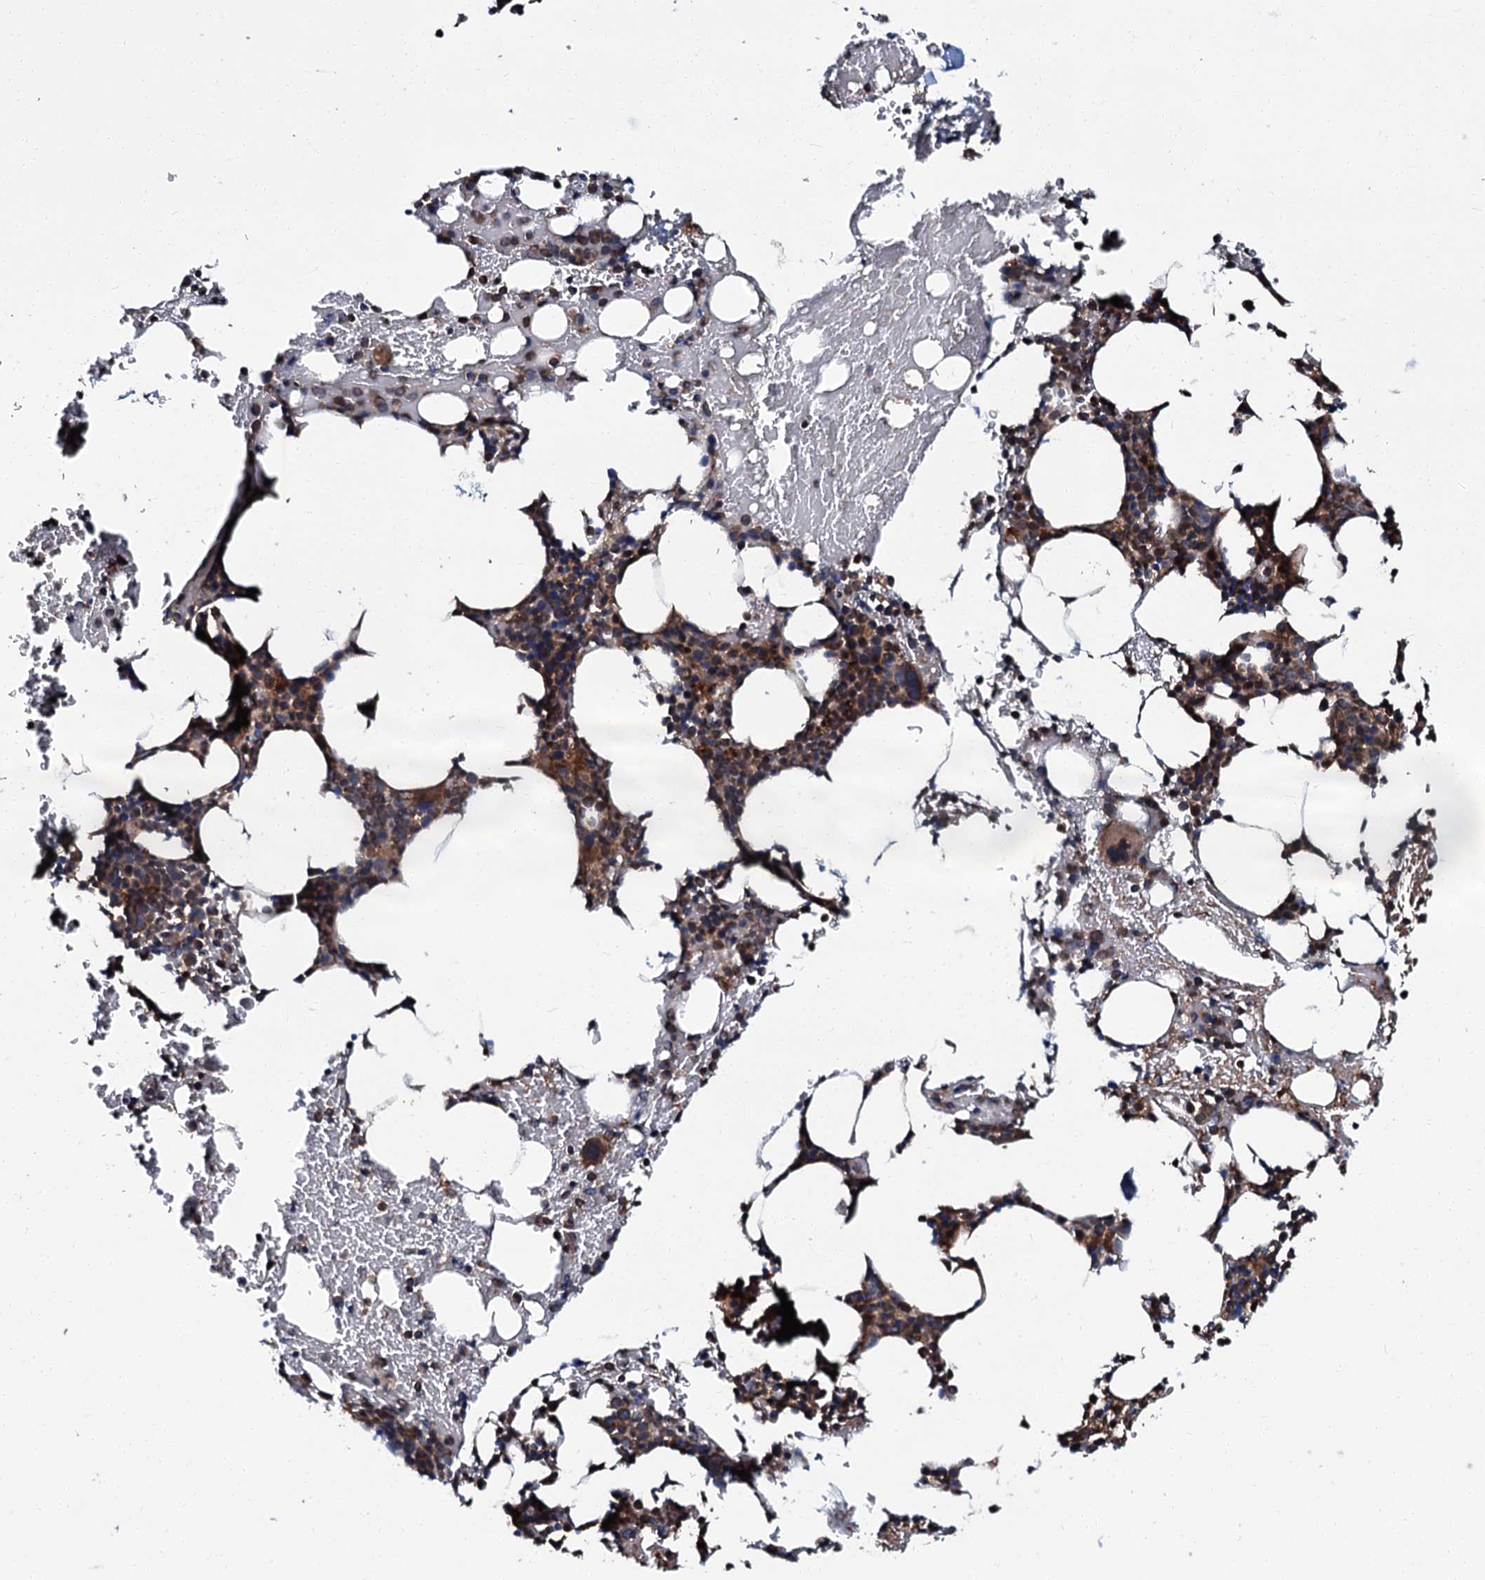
{"staining": {"intensity": "moderate", "quantity": "25%-75%", "location": "cytoplasmic/membranous"}, "tissue": "bone marrow", "cell_type": "Hematopoietic cells", "image_type": "normal", "snomed": [{"axis": "morphology", "description": "Normal tissue, NOS"}, {"axis": "morphology", "description": "Inflammation, NOS"}, {"axis": "topography", "description": "Bone marrow"}], "caption": "Immunohistochemistry (IHC) of unremarkable human bone marrow displays medium levels of moderate cytoplasmic/membranous positivity in approximately 25%-75% of hematopoietic cells. The staining was performed using DAB to visualize the protein expression in brown, while the nuclei were stained in blue with hematoxylin (Magnification: 20x).", "gene": "N4BP1", "patient": {"sex": "male", "age": 41}}